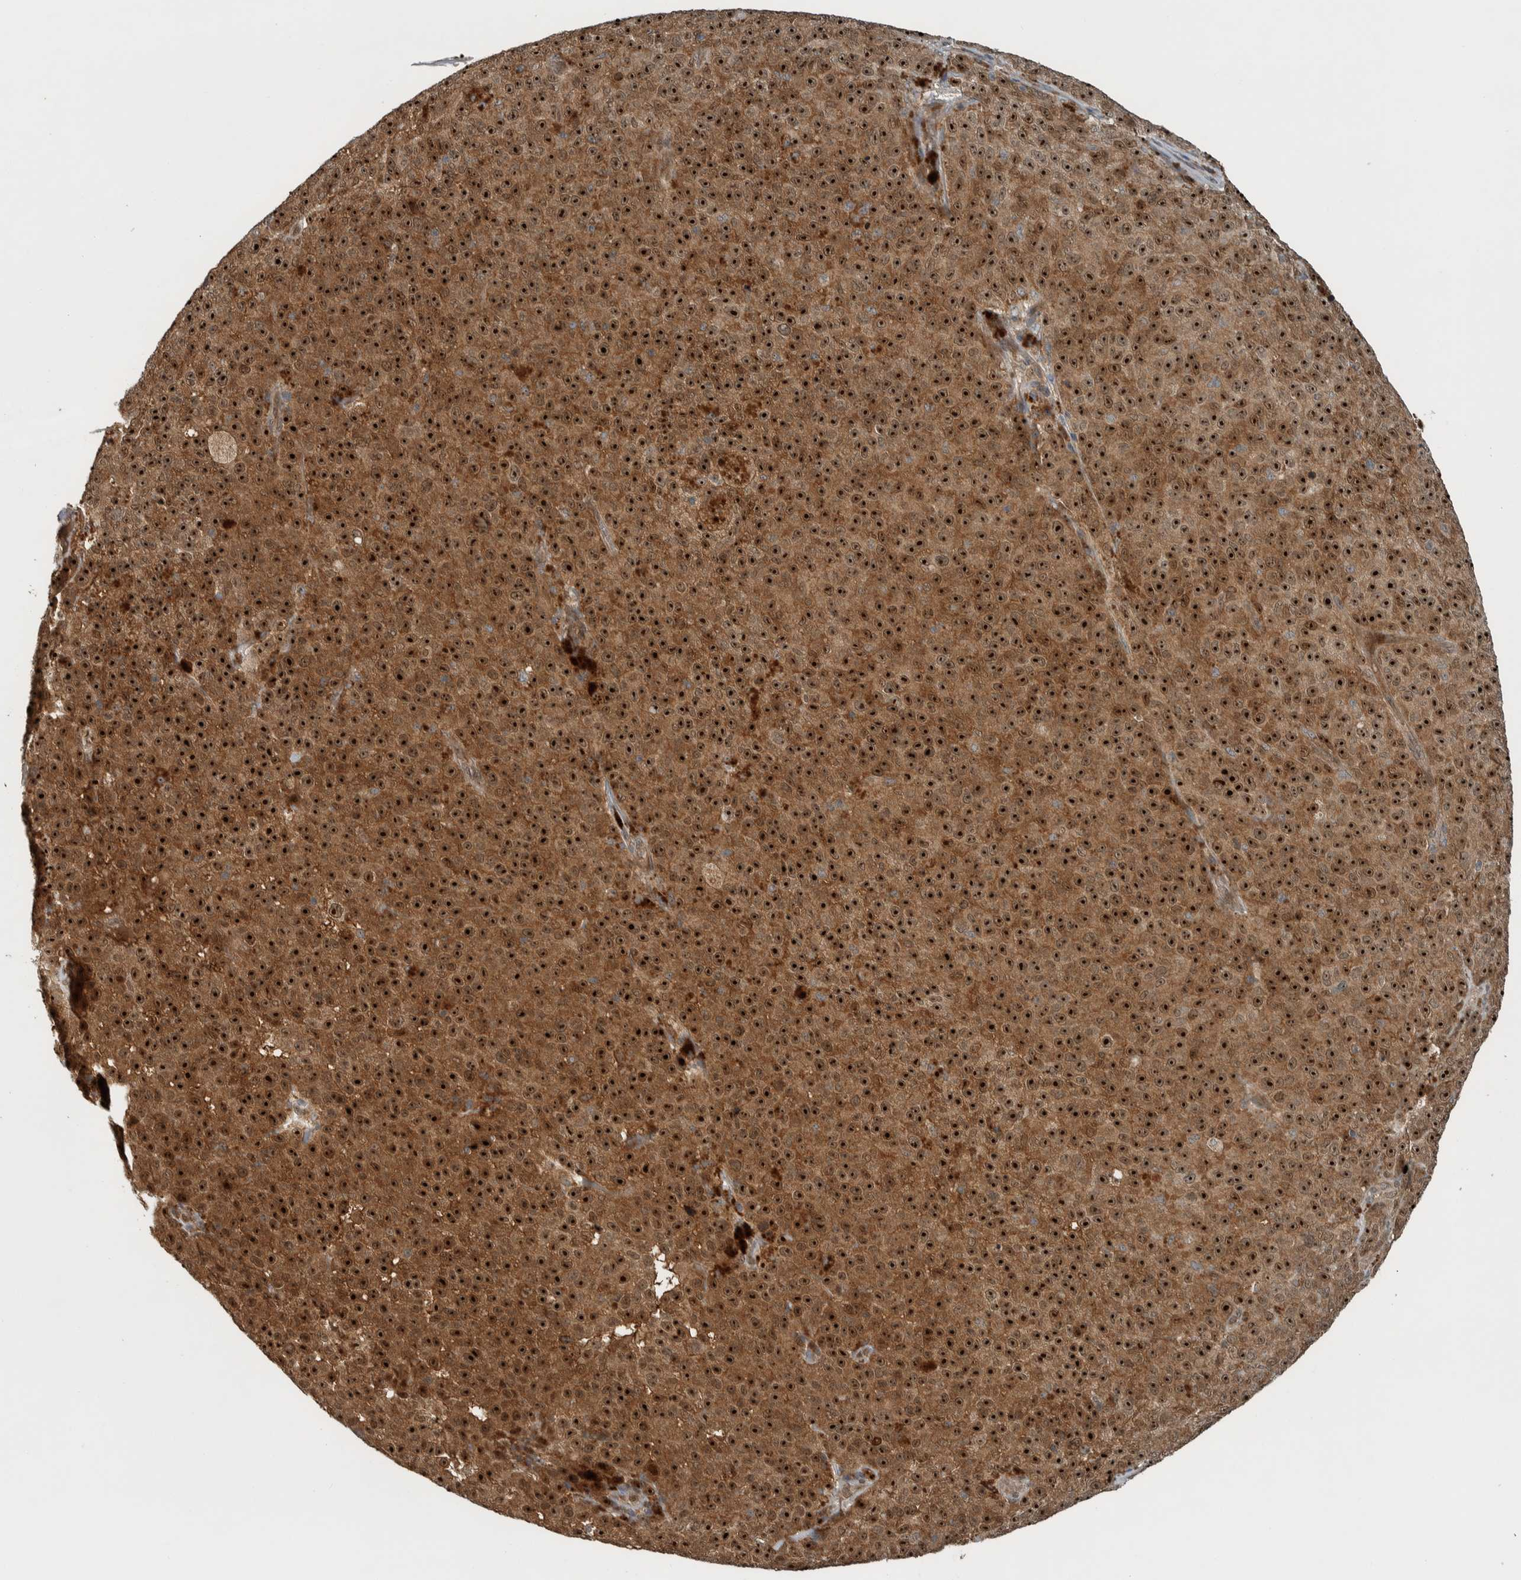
{"staining": {"intensity": "strong", "quantity": ">75%", "location": "cytoplasmic/membranous,nuclear"}, "tissue": "melanoma", "cell_type": "Tumor cells", "image_type": "cancer", "snomed": [{"axis": "morphology", "description": "Malignant melanoma, NOS"}, {"axis": "topography", "description": "Skin"}], "caption": "IHC histopathology image of malignant melanoma stained for a protein (brown), which displays high levels of strong cytoplasmic/membranous and nuclear positivity in approximately >75% of tumor cells.", "gene": "XPO5", "patient": {"sex": "female", "age": 82}}